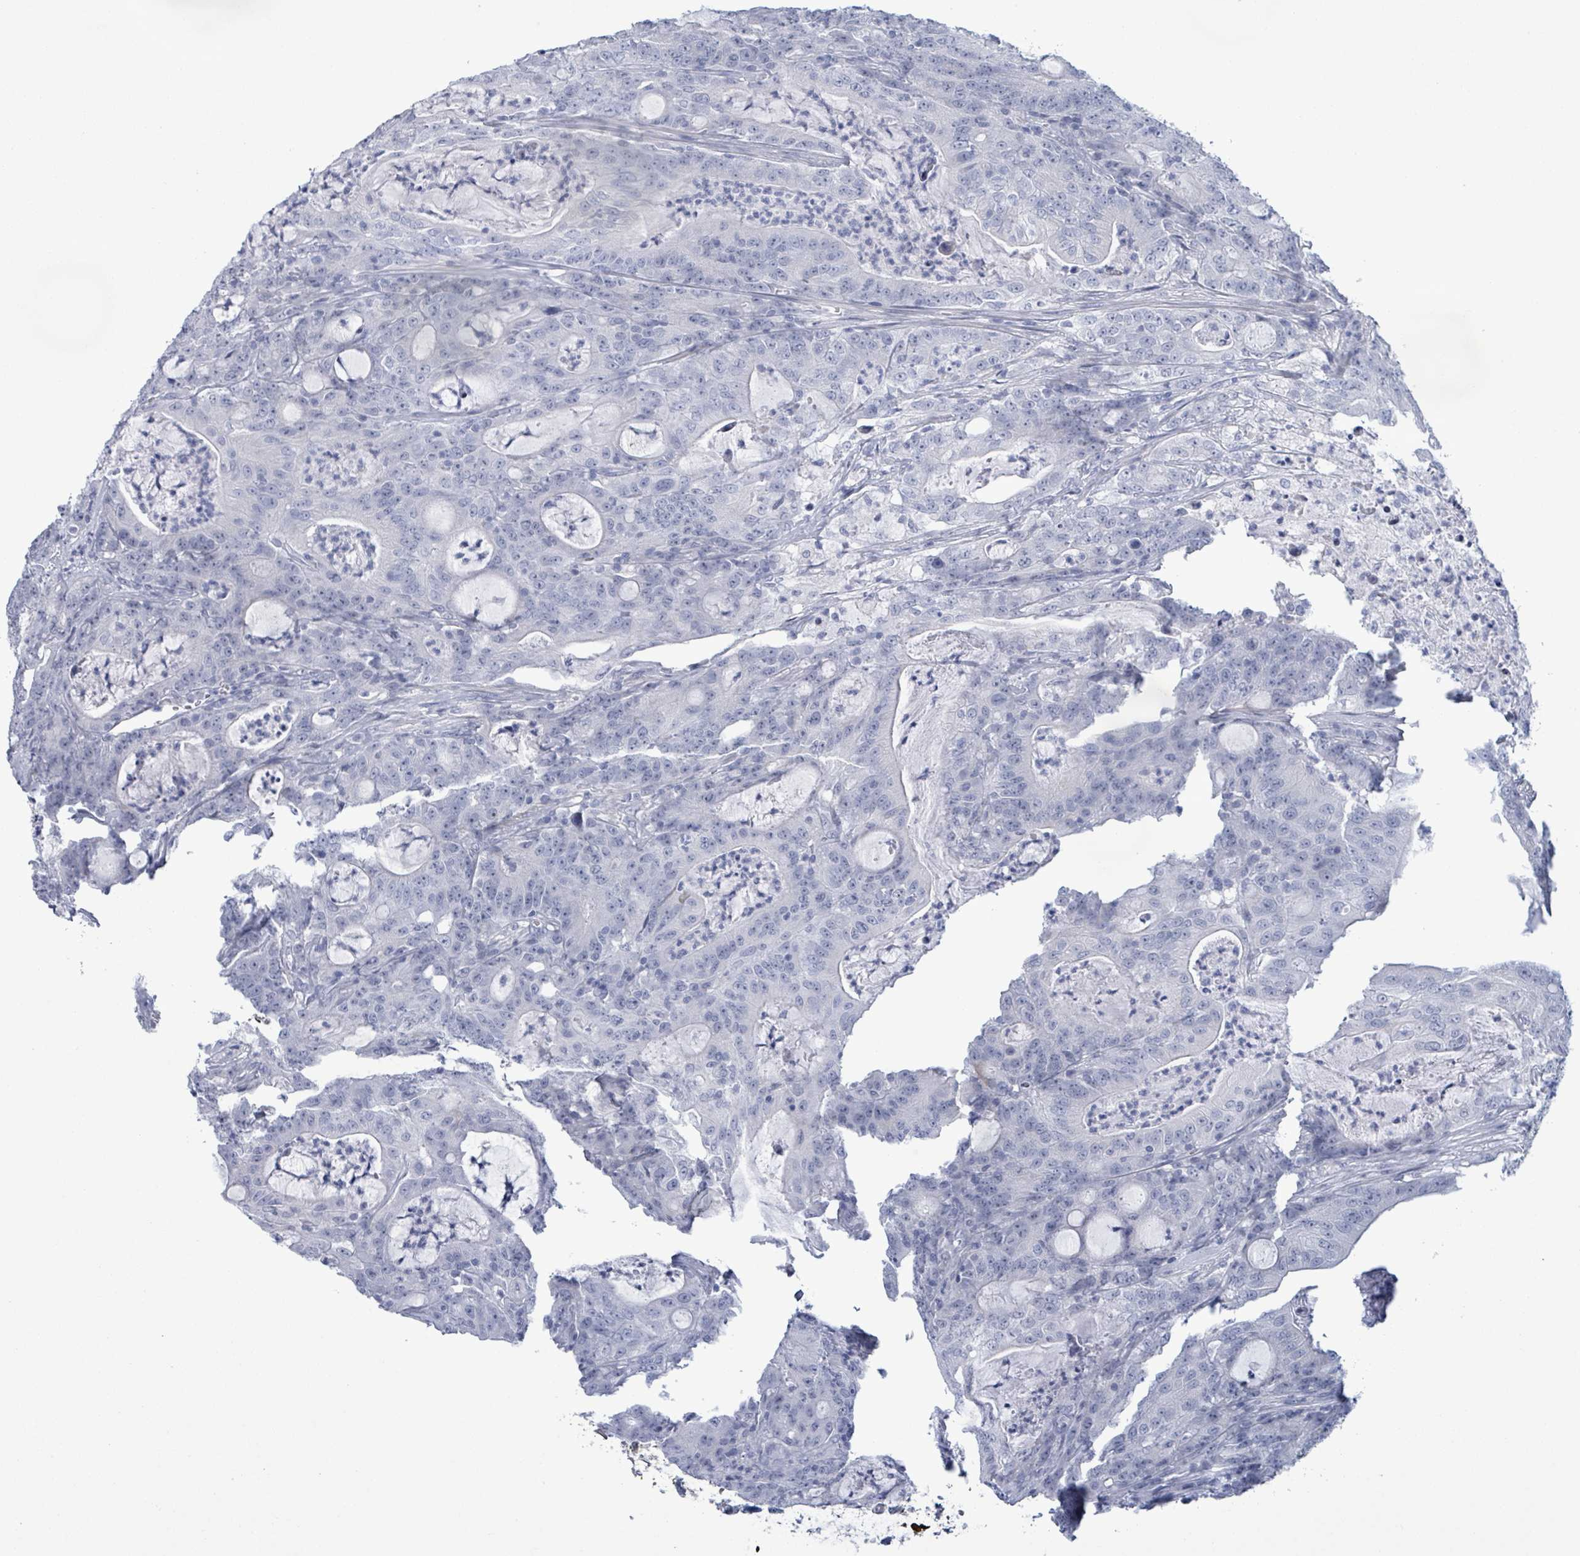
{"staining": {"intensity": "negative", "quantity": "none", "location": "none"}, "tissue": "colorectal cancer", "cell_type": "Tumor cells", "image_type": "cancer", "snomed": [{"axis": "morphology", "description": "Adenocarcinoma, NOS"}, {"axis": "topography", "description": "Colon"}], "caption": "High power microscopy micrograph of an immunohistochemistry (IHC) image of colorectal cancer, revealing no significant expression in tumor cells.", "gene": "ZNF771", "patient": {"sex": "male", "age": 83}}